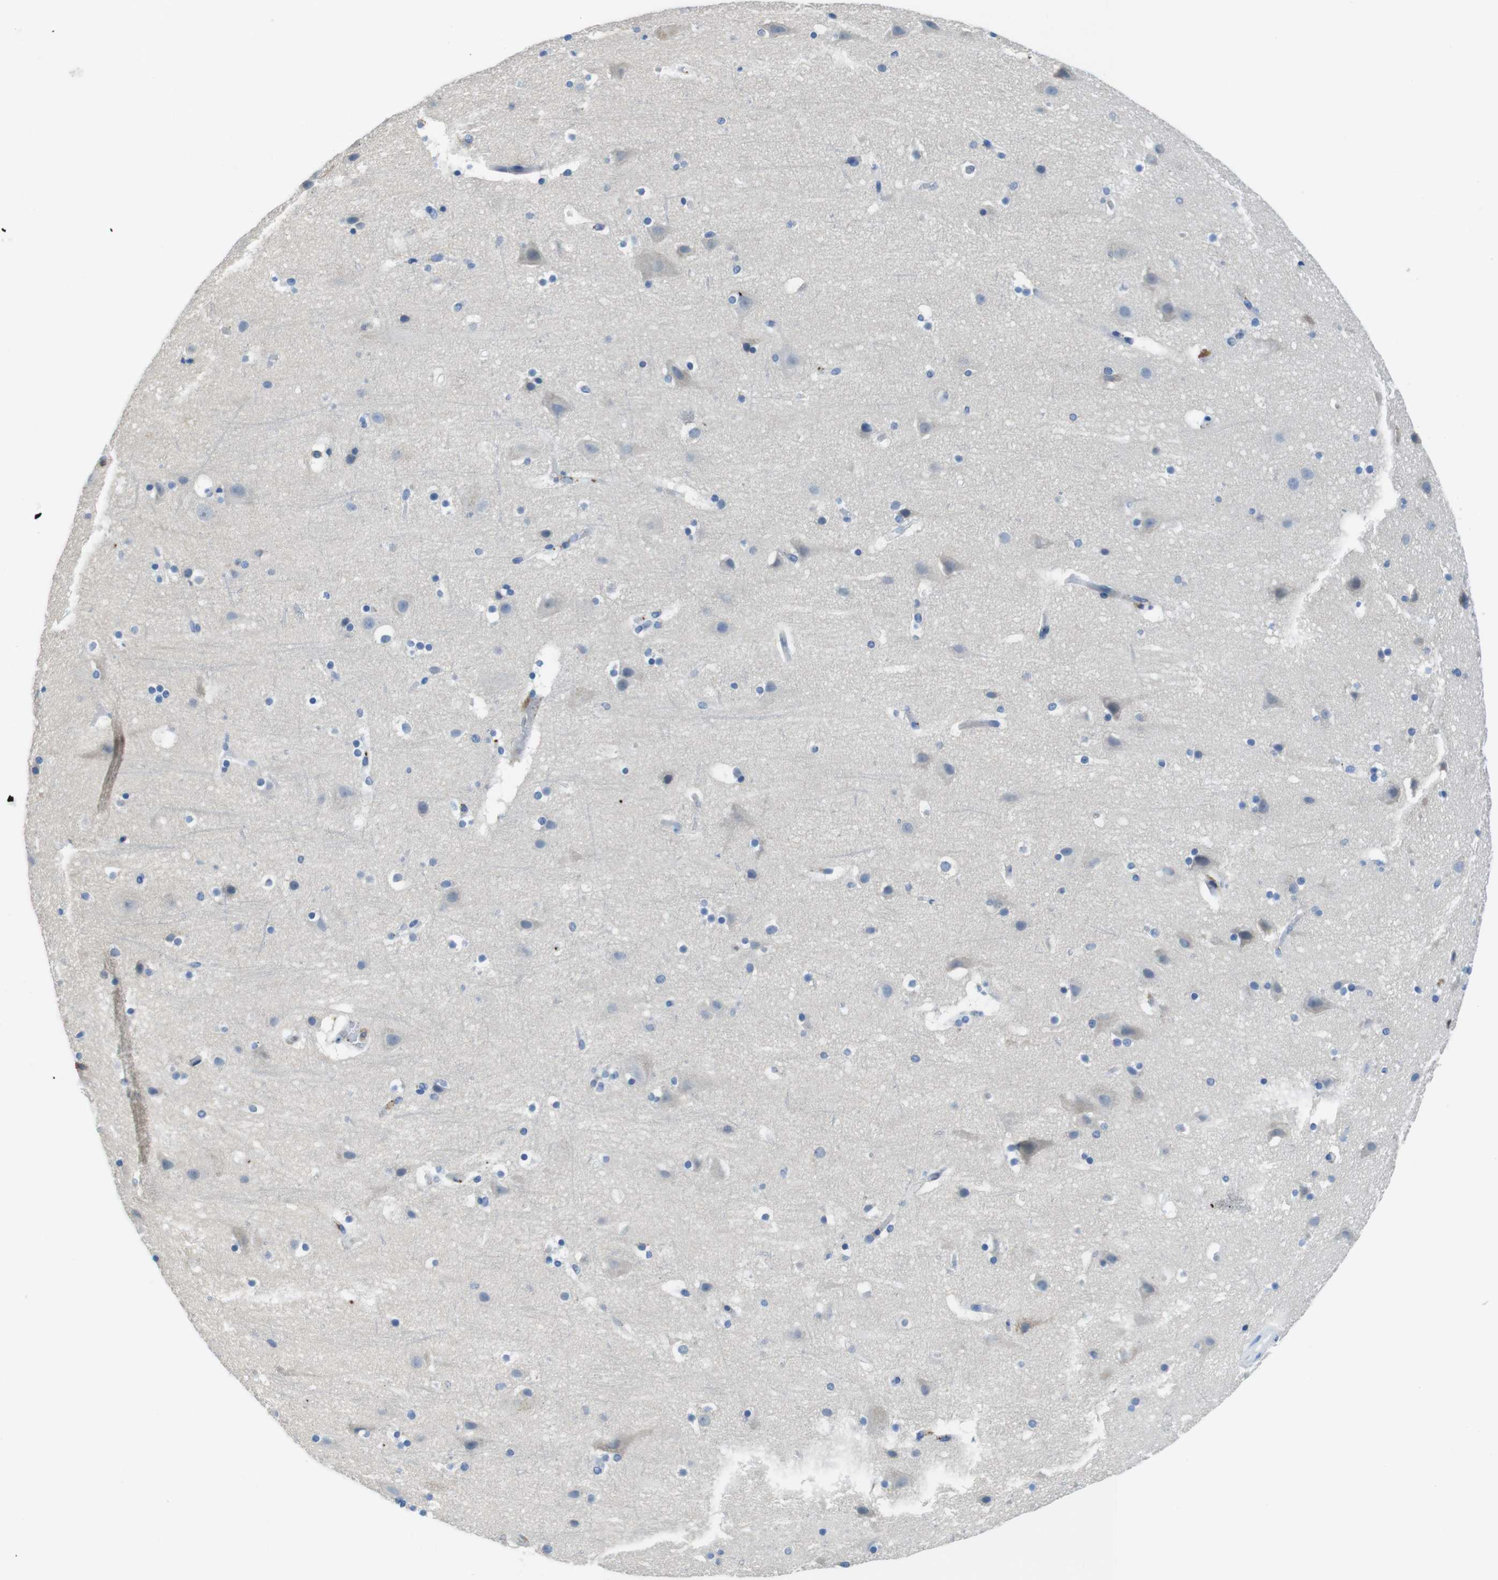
{"staining": {"intensity": "moderate", "quantity": "25%-75%", "location": "cytoplasmic/membranous"}, "tissue": "cerebral cortex", "cell_type": "Endothelial cells", "image_type": "normal", "snomed": [{"axis": "morphology", "description": "Normal tissue, NOS"}, {"axis": "topography", "description": "Cerebral cortex"}], "caption": "Benign cerebral cortex demonstrates moderate cytoplasmic/membranous expression in approximately 25%-75% of endothelial cells, visualized by immunohistochemistry. Ihc stains the protein in brown and the nuclei are stained blue.", "gene": "TMPRSS15", "patient": {"sex": "male", "age": 45}}